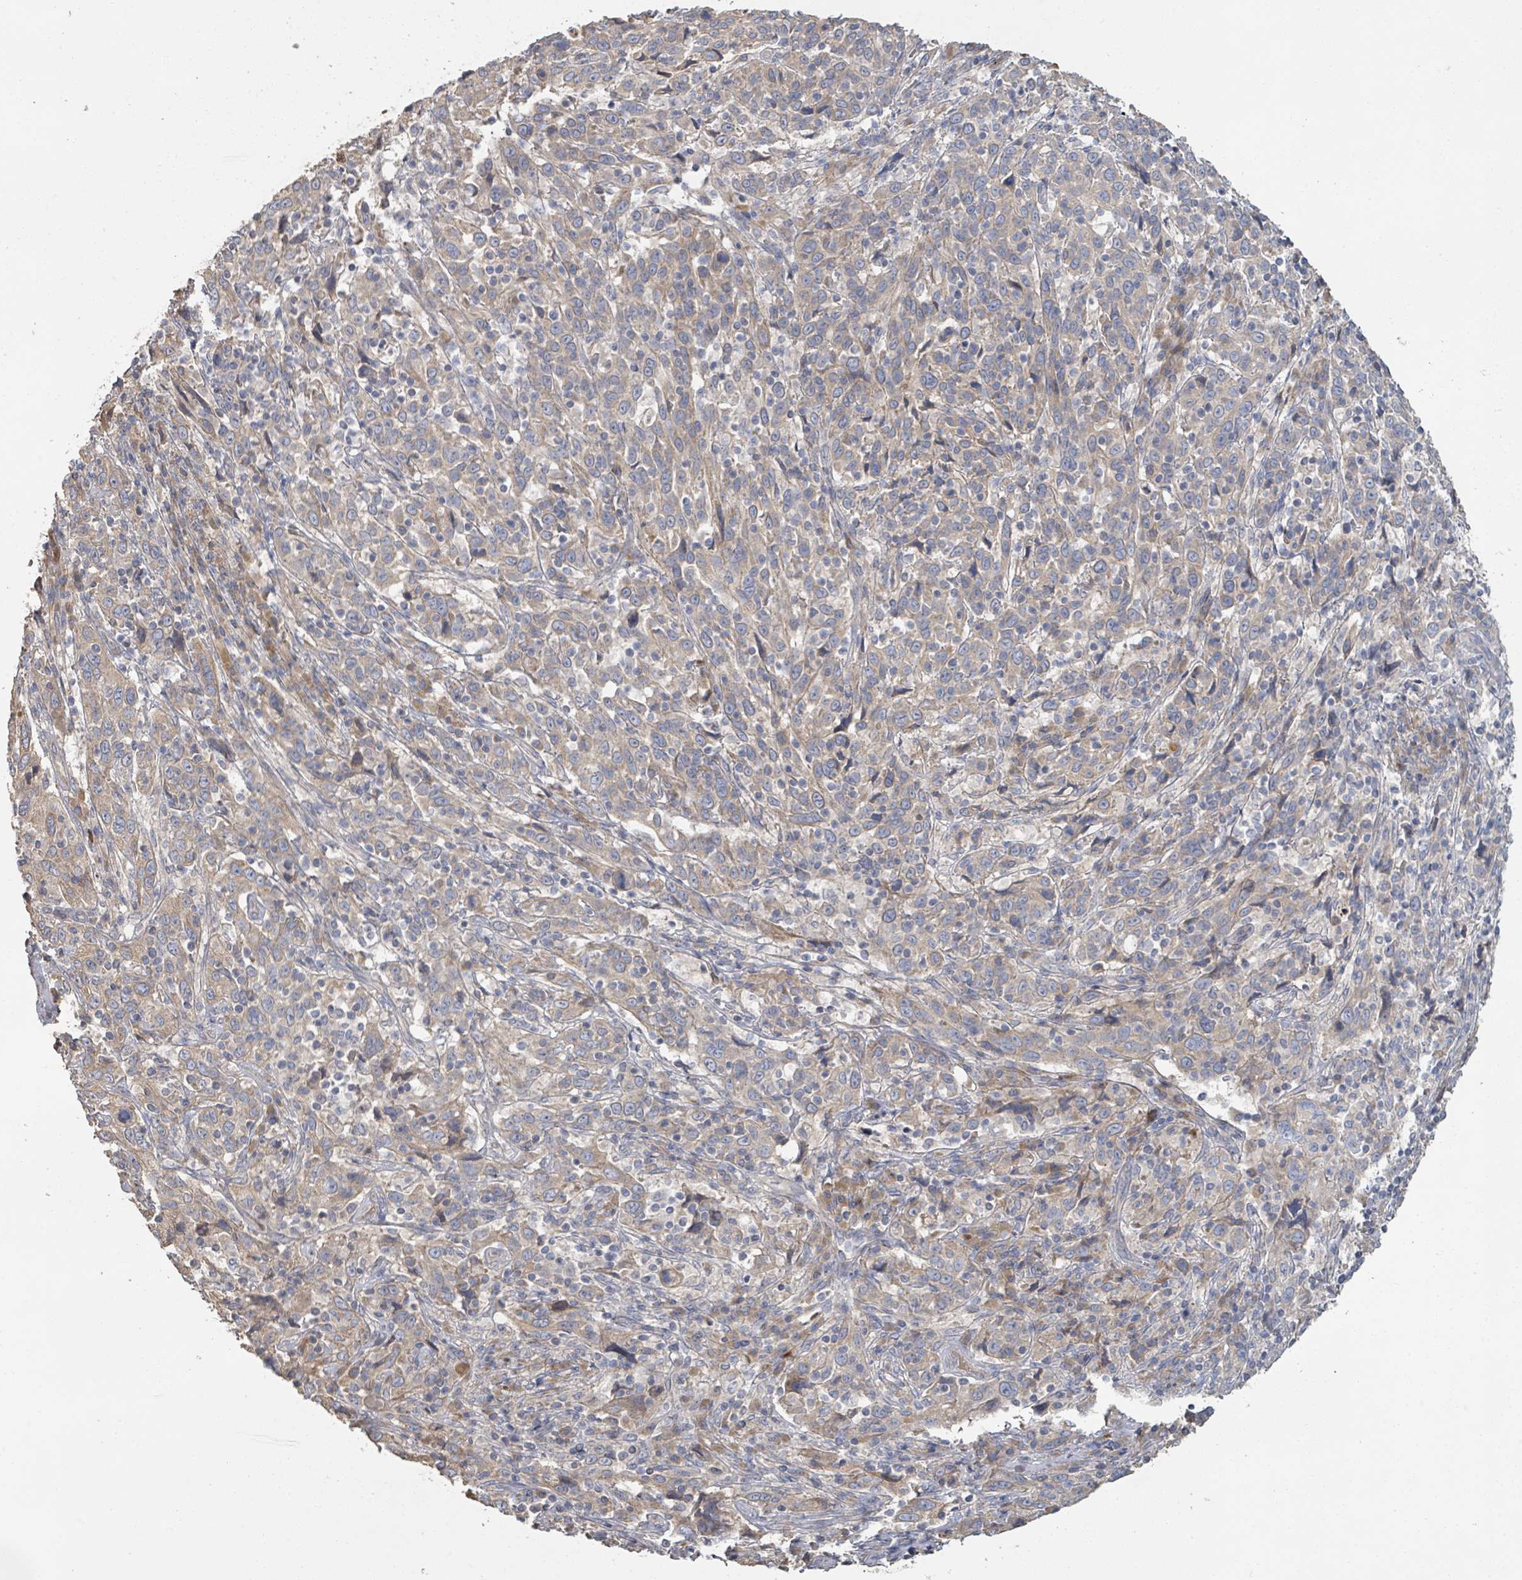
{"staining": {"intensity": "weak", "quantity": "25%-75%", "location": "cytoplasmic/membranous"}, "tissue": "cervical cancer", "cell_type": "Tumor cells", "image_type": "cancer", "snomed": [{"axis": "morphology", "description": "Squamous cell carcinoma, NOS"}, {"axis": "topography", "description": "Cervix"}], "caption": "High-magnification brightfield microscopy of cervical squamous cell carcinoma stained with DAB (brown) and counterstained with hematoxylin (blue). tumor cells exhibit weak cytoplasmic/membranous staining is appreciated in about25%-75% of cells. The staining was performed using DAB (3,3'-diaminobenzidine) to visualize the protein expression in brown, while the nuclei were stained in blue with hematoxylin (Magnification: 20x).", "gene": "KCNS2", "patient": {"sex": "female", "age": 46}}